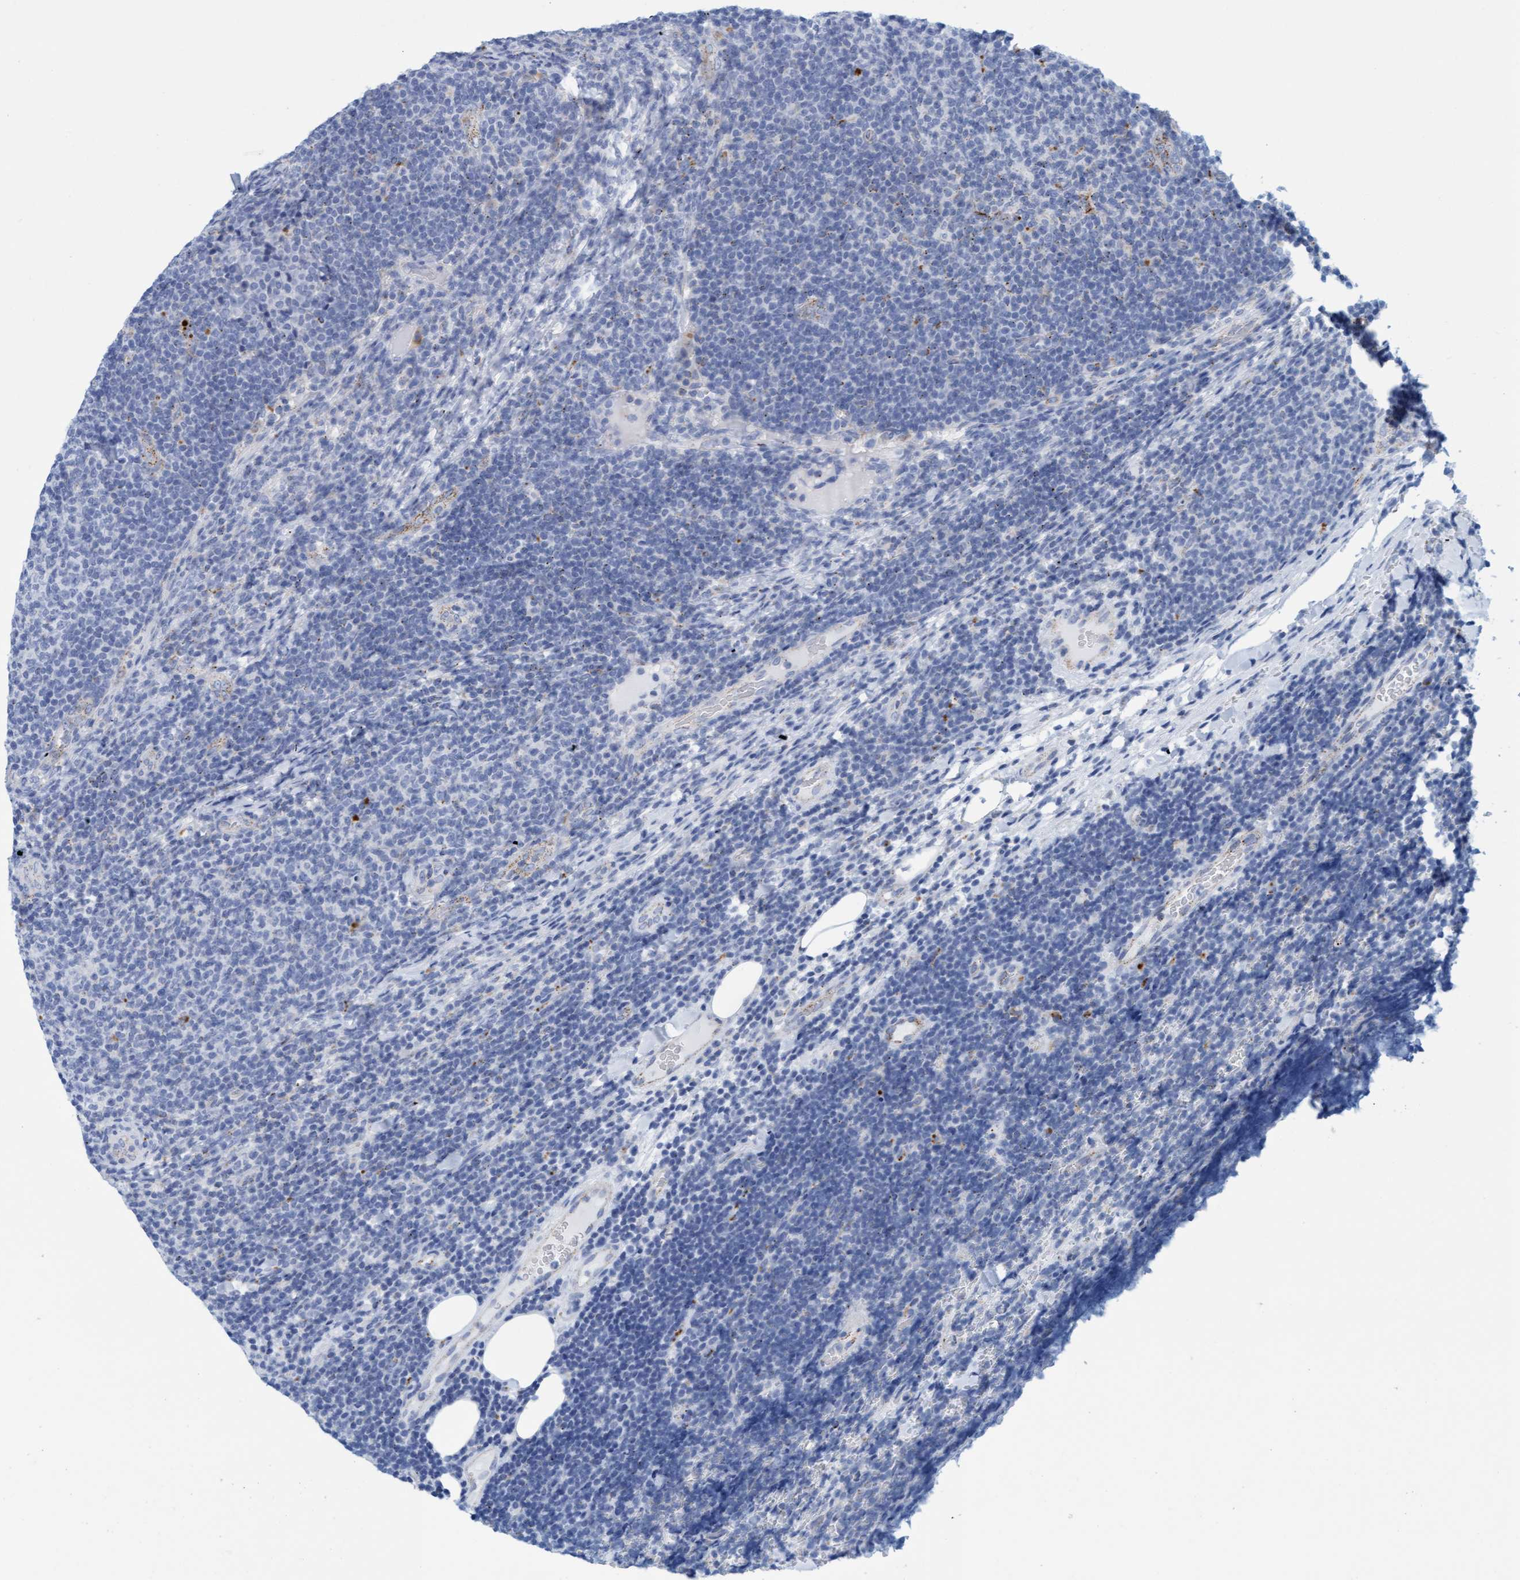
{"staining": {"intensity": "negative", "quantity": "none", "location": "none"}, "tissue": "lymphoma", "cell_type": "Tumor cells", "image_type": "cancer", "snomed": [{"axis": "morphology", "description": "Malignant lymphoma, non-Hodgkin's type, Low grade"}, {"axis": "topography", "description": "Lymph node"}], "caption": "Immunohistochemistry (IHC) of human low-grade malignant lymphoma, non-Hodgkin's type displays no staining in tumor cells.", "gene": "SGSH", "patient": {"sex": "male", "age": 66}}